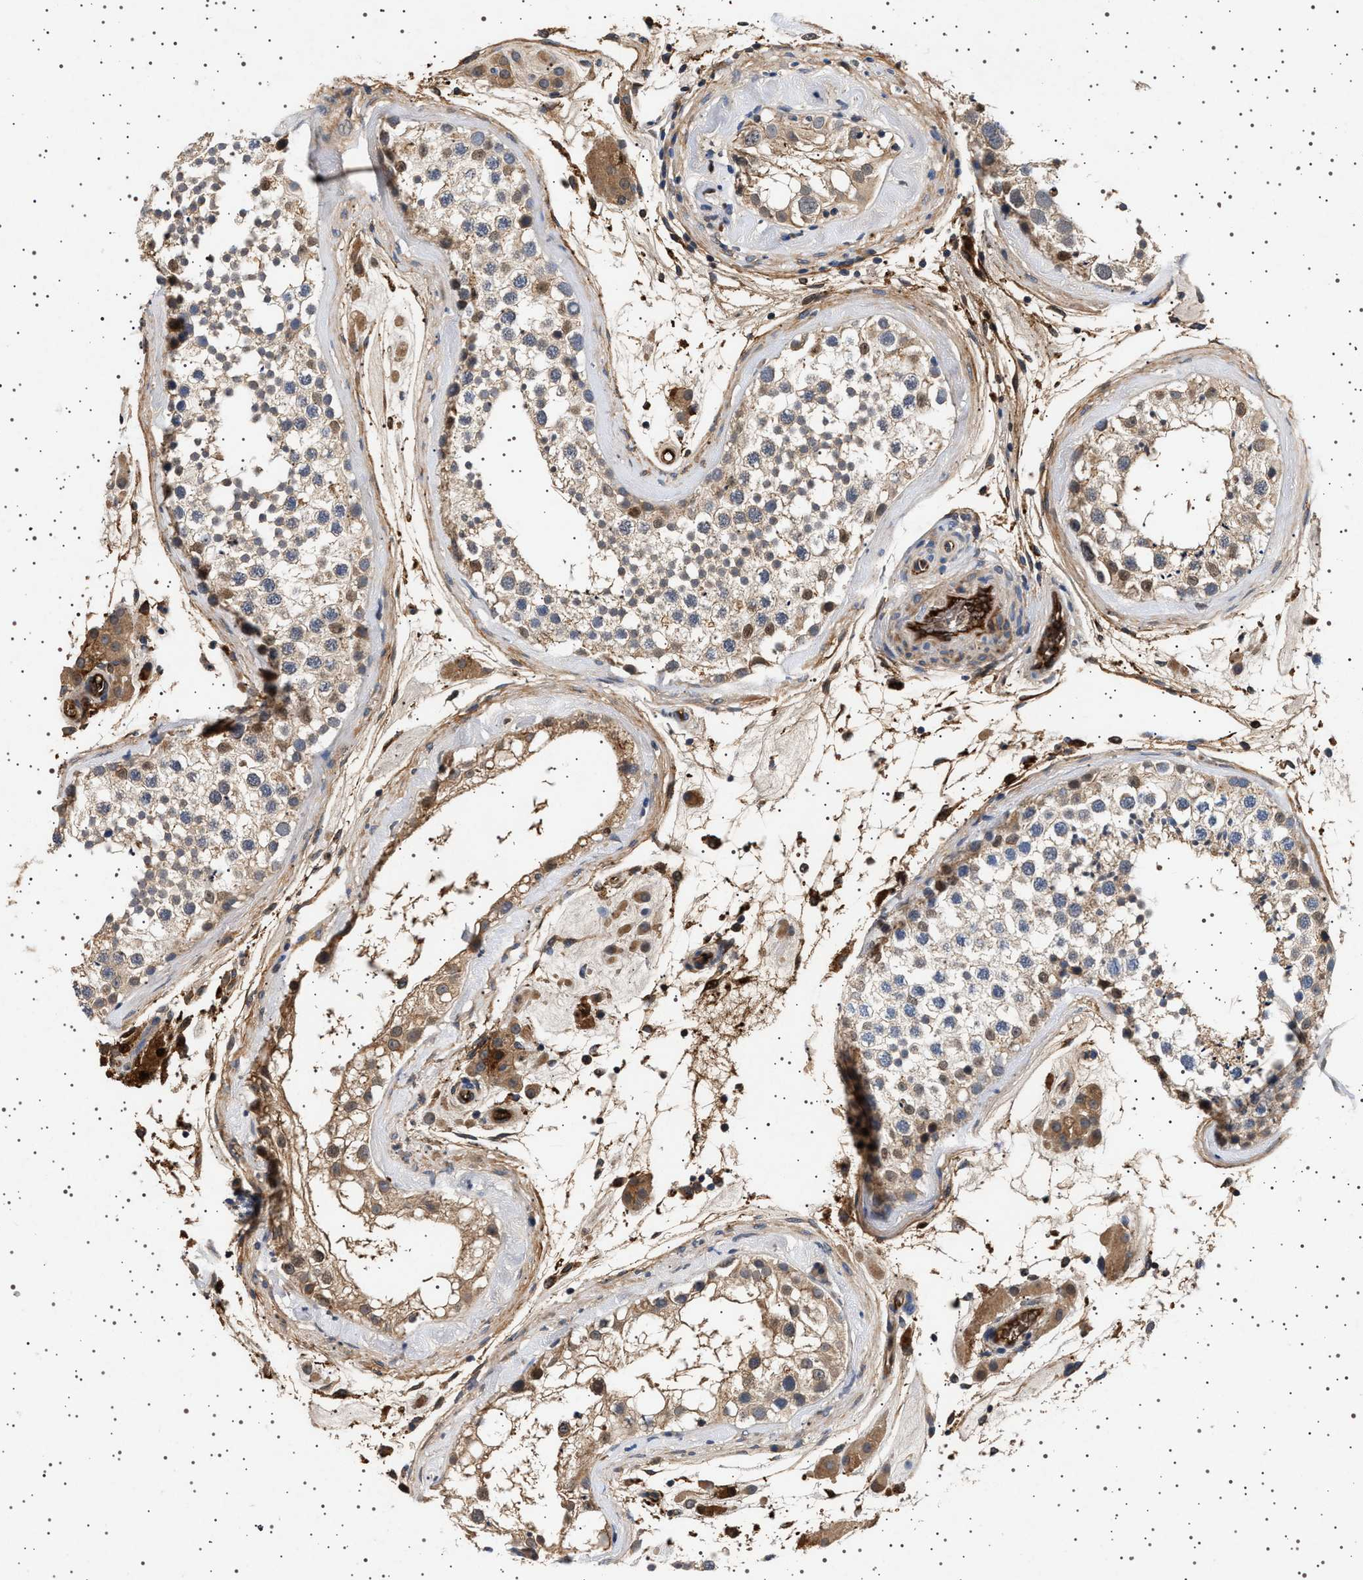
{"staining": {"intensity": "moderate", "quantity": ">75%", "location": "cytoplasmic/membranous,nuclear"}, "tissue": "testis", "cell_type": "Cells in seminiferous ducts", "image_type": "normal", "snomed": [{"axis": "morphology", "description": "Normal tissue, NOS"}, {"axis": "topography", "description": "Testis"}], "caption": "A high-resolution micrograph shows immunohistochemistry (IHC) staining of benign testis, which displays moderate cytoplasmic/membranous,nuclear staining in approximately >75% of cells in seminiferous ducts. (DAB (3,3'-diaminobenzidine) IHC, brown staining for protein, blue staining for nuclei).", "gene": "FICD", "patient": {"sex": "male", "age": 46}}